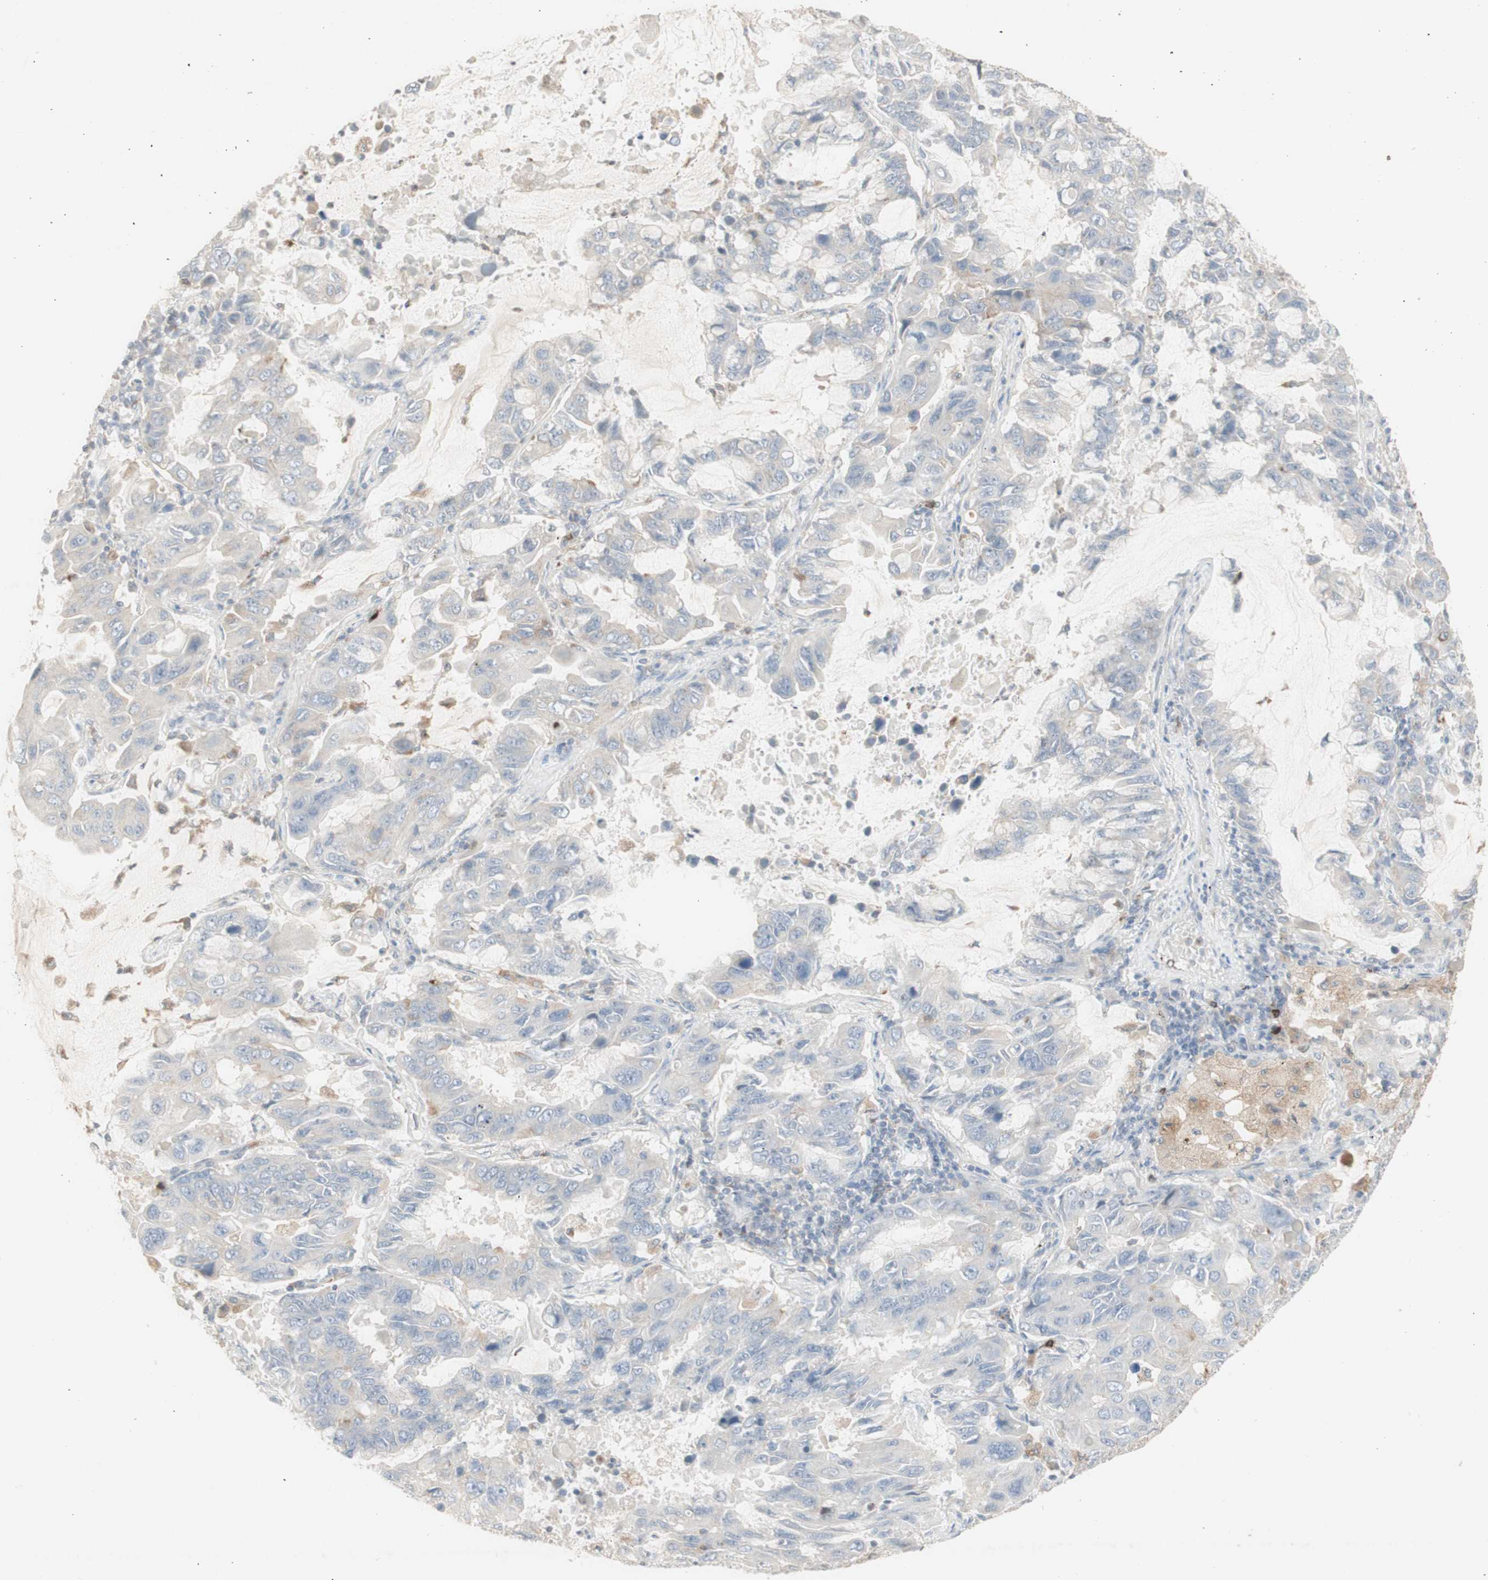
{"staining": {"intensity": "negative", "quantity": "none", "location": "none"}, "tissue": "lung cancer", "cell_type": "Tumor cells", "image_type": "cancer", "snomed": [{"axis": "morphology", "description": "Adenocarcinoma, NOS"}, {"axis": "topography", "description": "Lung"}], "caption": "Lung cancer was stained to show a protein in brown. There is no significant expression in tumor cells.", "gene": "ATP6V1B1", "patient": {"sex": "male", "age": 64}}